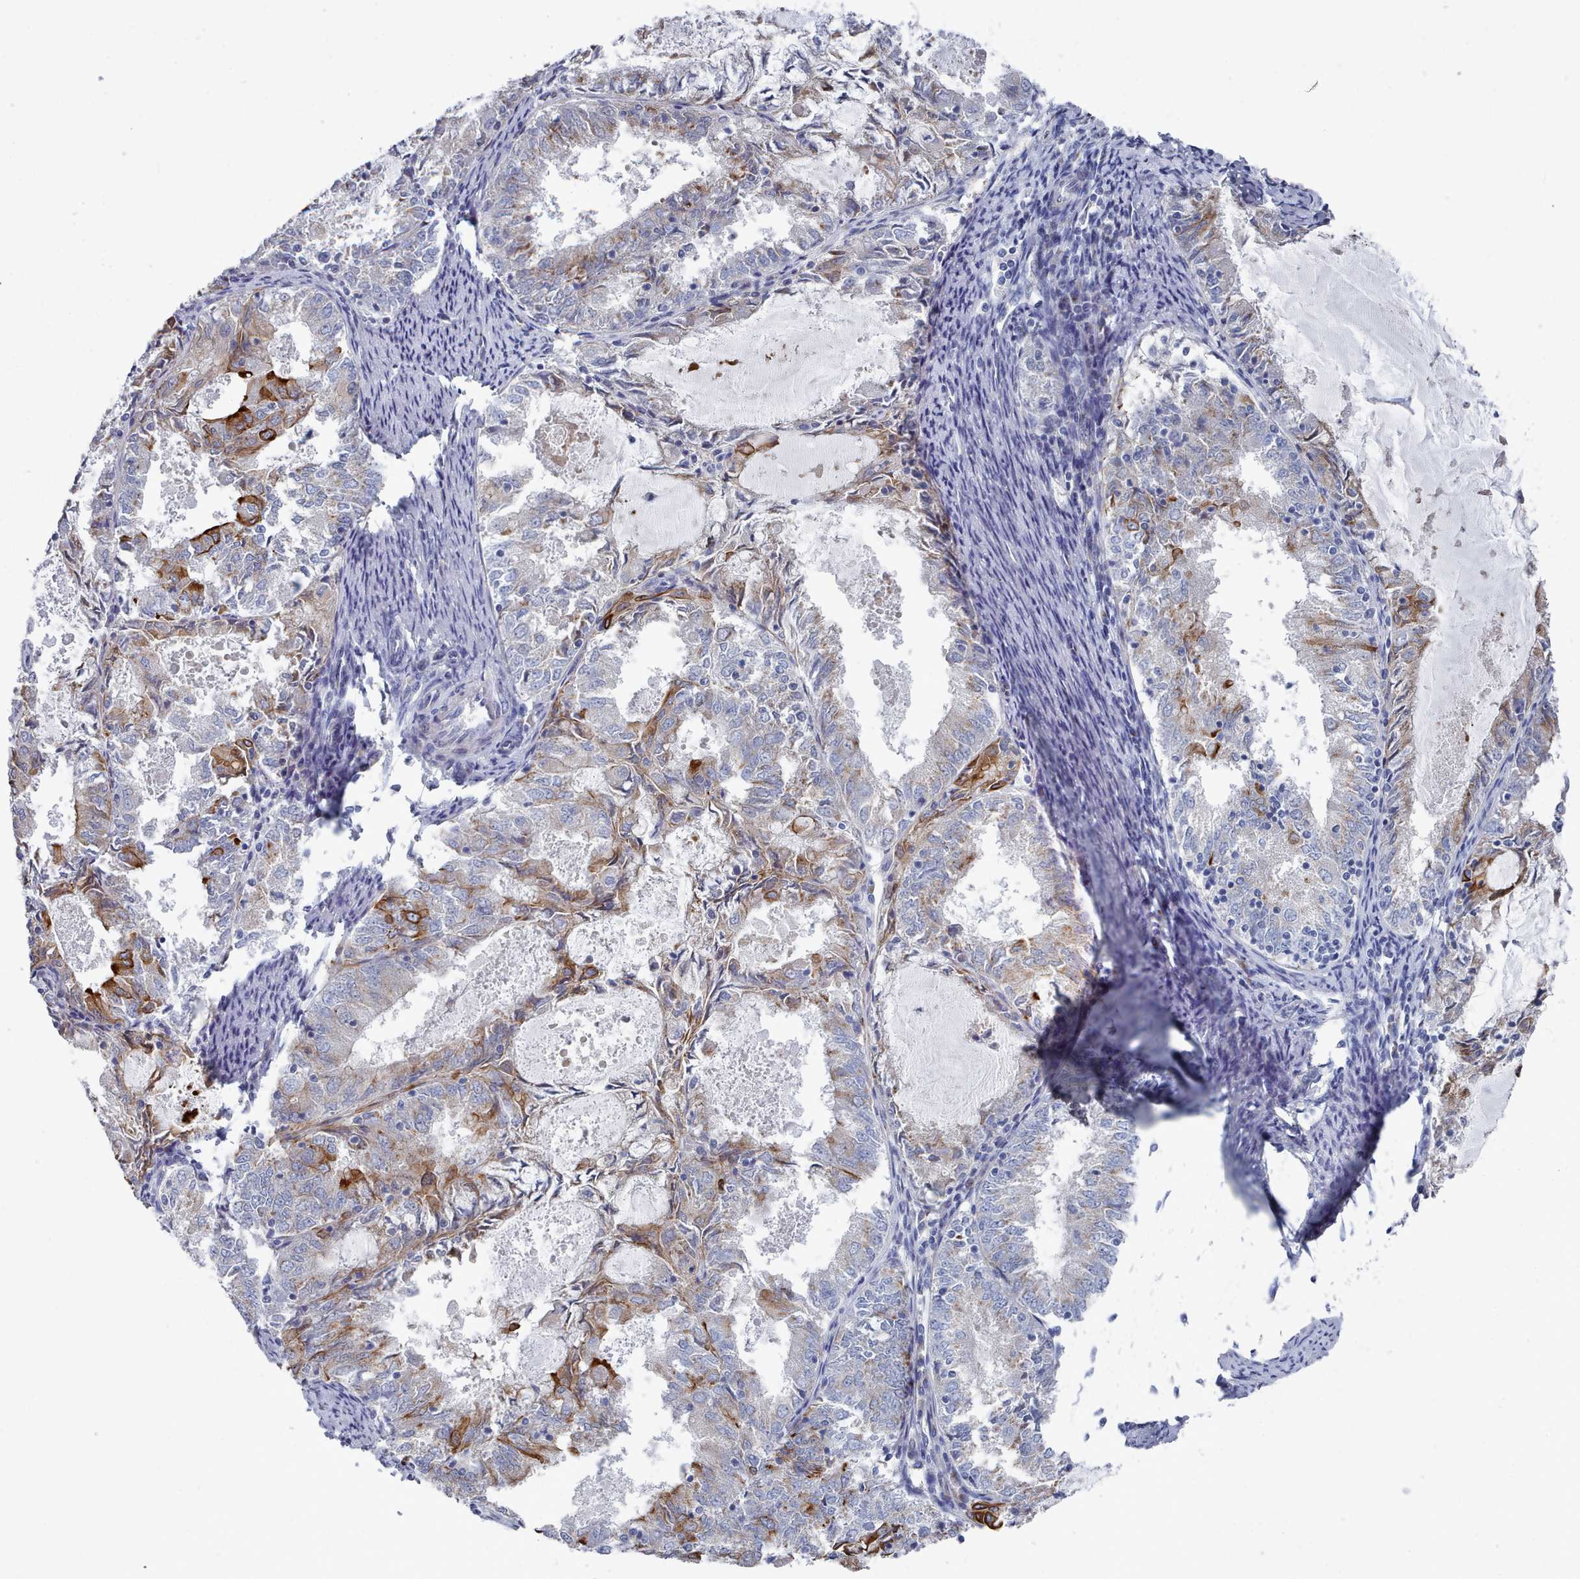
{"staining": {"intensity": "moderate", "quantity": "25%-75%", "location": "cytoplasmic/membranous"}, "tissue": "endometrial cancer", "cell_type": "Tumor cells", "image_type": "cancer", "snomed": [{"axis": "morphology", "description": "Adenocarcinoma, NOS"}, {"axis": "topography", "description": "Endometrium"}], "caption": "Brown immunohistochemical staining in endometrial cancer (adenocarcinoma) reveals moderate cytoplasmic/membranous positivity in about 25%-75% of tumor cells. Using DAB (brown) and hematoxylin (blue) stains, captured at high magnification using brightfield microscopy.", "gene": "PDE4C", "patient": {"sex": "female", "age": 57}}